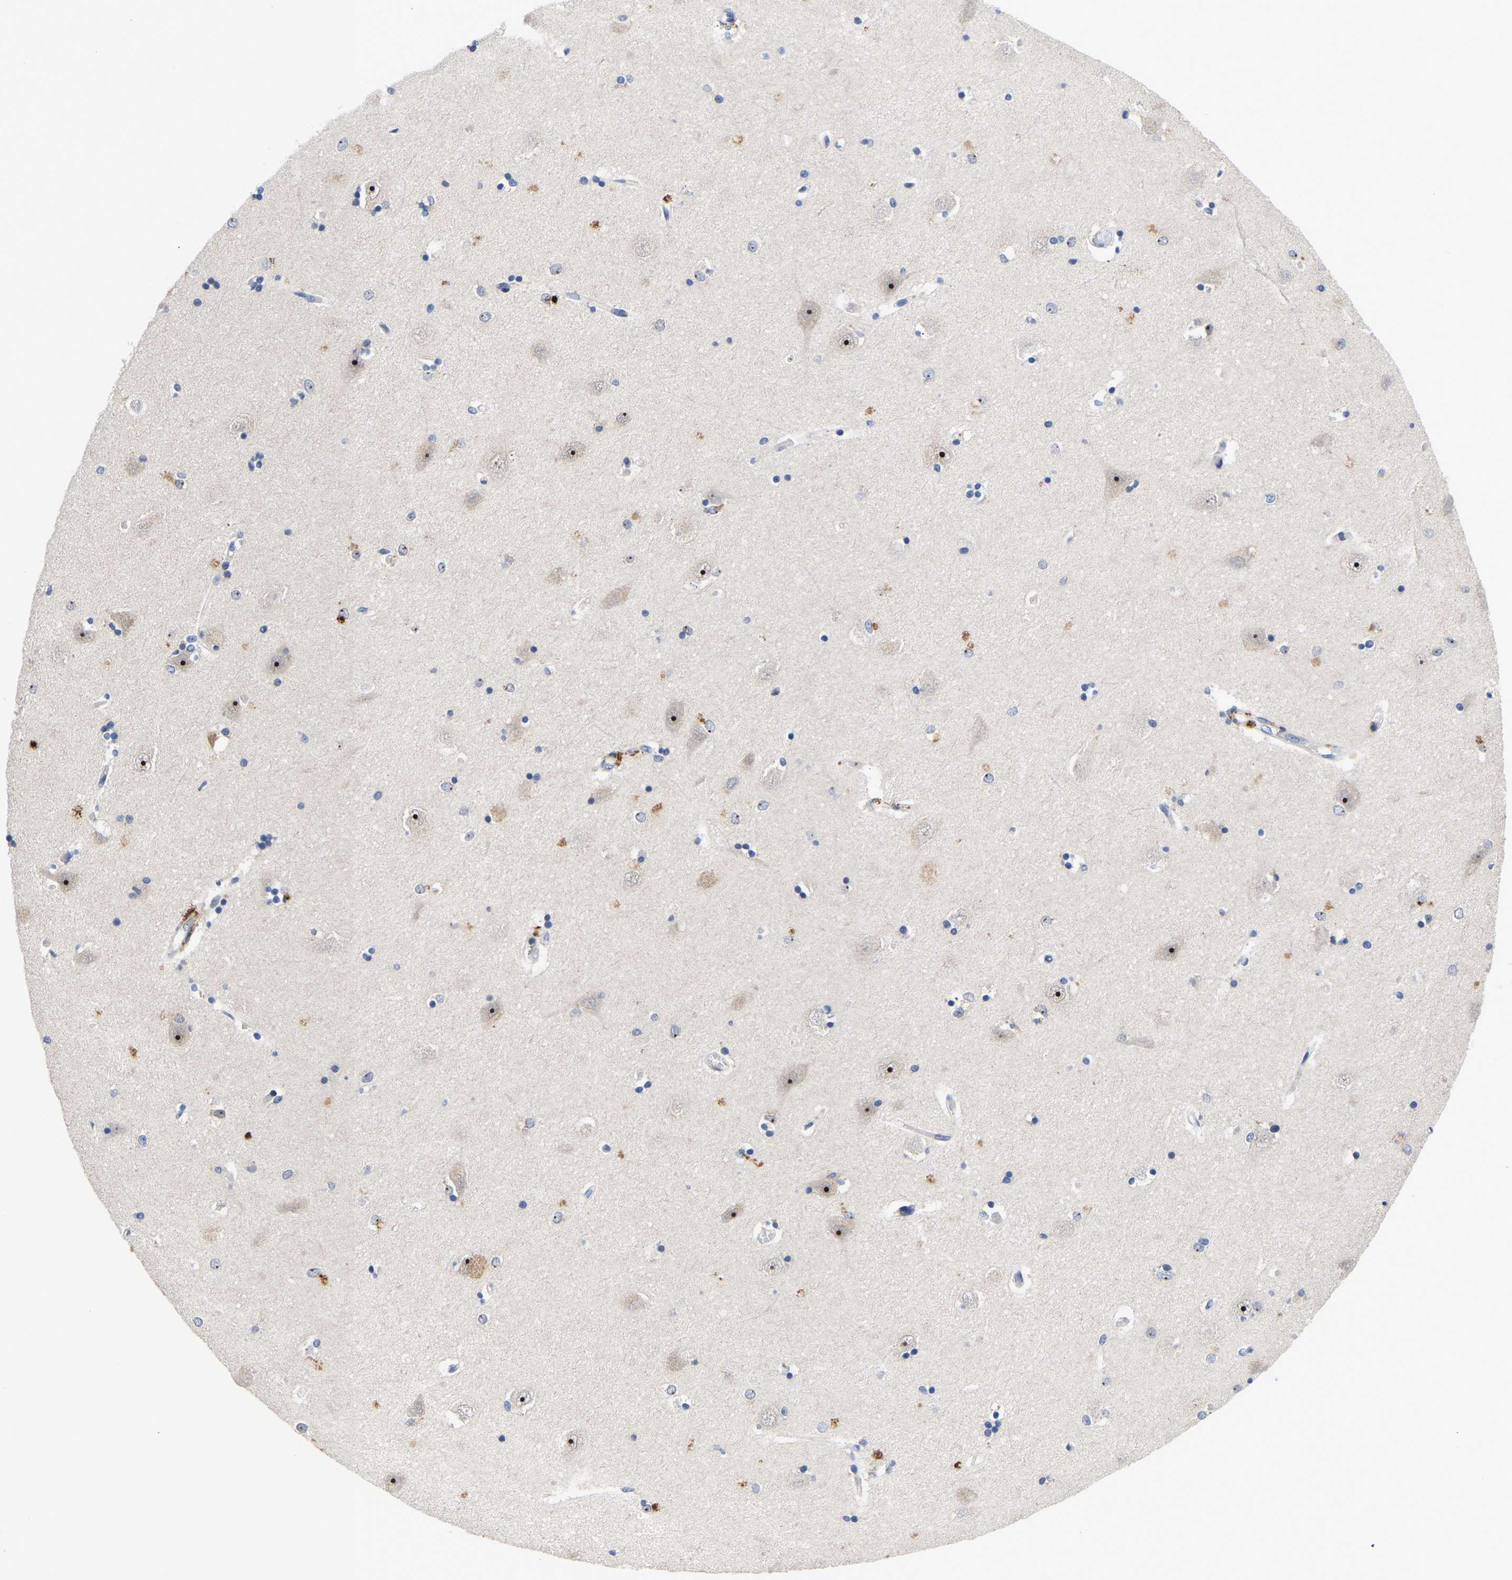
{"staining": {"intensity": "negative", "quantity": "none", "location": "none"}, "tissue": "hippocampus", "cell_type": "Glial cells", "image_type": "normal", "snomed": [{"axis": "morphology", "description": "Normal tissue, NOS"}, {"axis": "topography", "description": "Hippocampus"}], "caption": "Immunohistochemistry (IHC) photomicrograph of benign human hippocampus stained for a protein (brown), which reveals no positivity in glial cells.", "gene": "NLE1", "patient": {"sex": "male", "age": 45}}